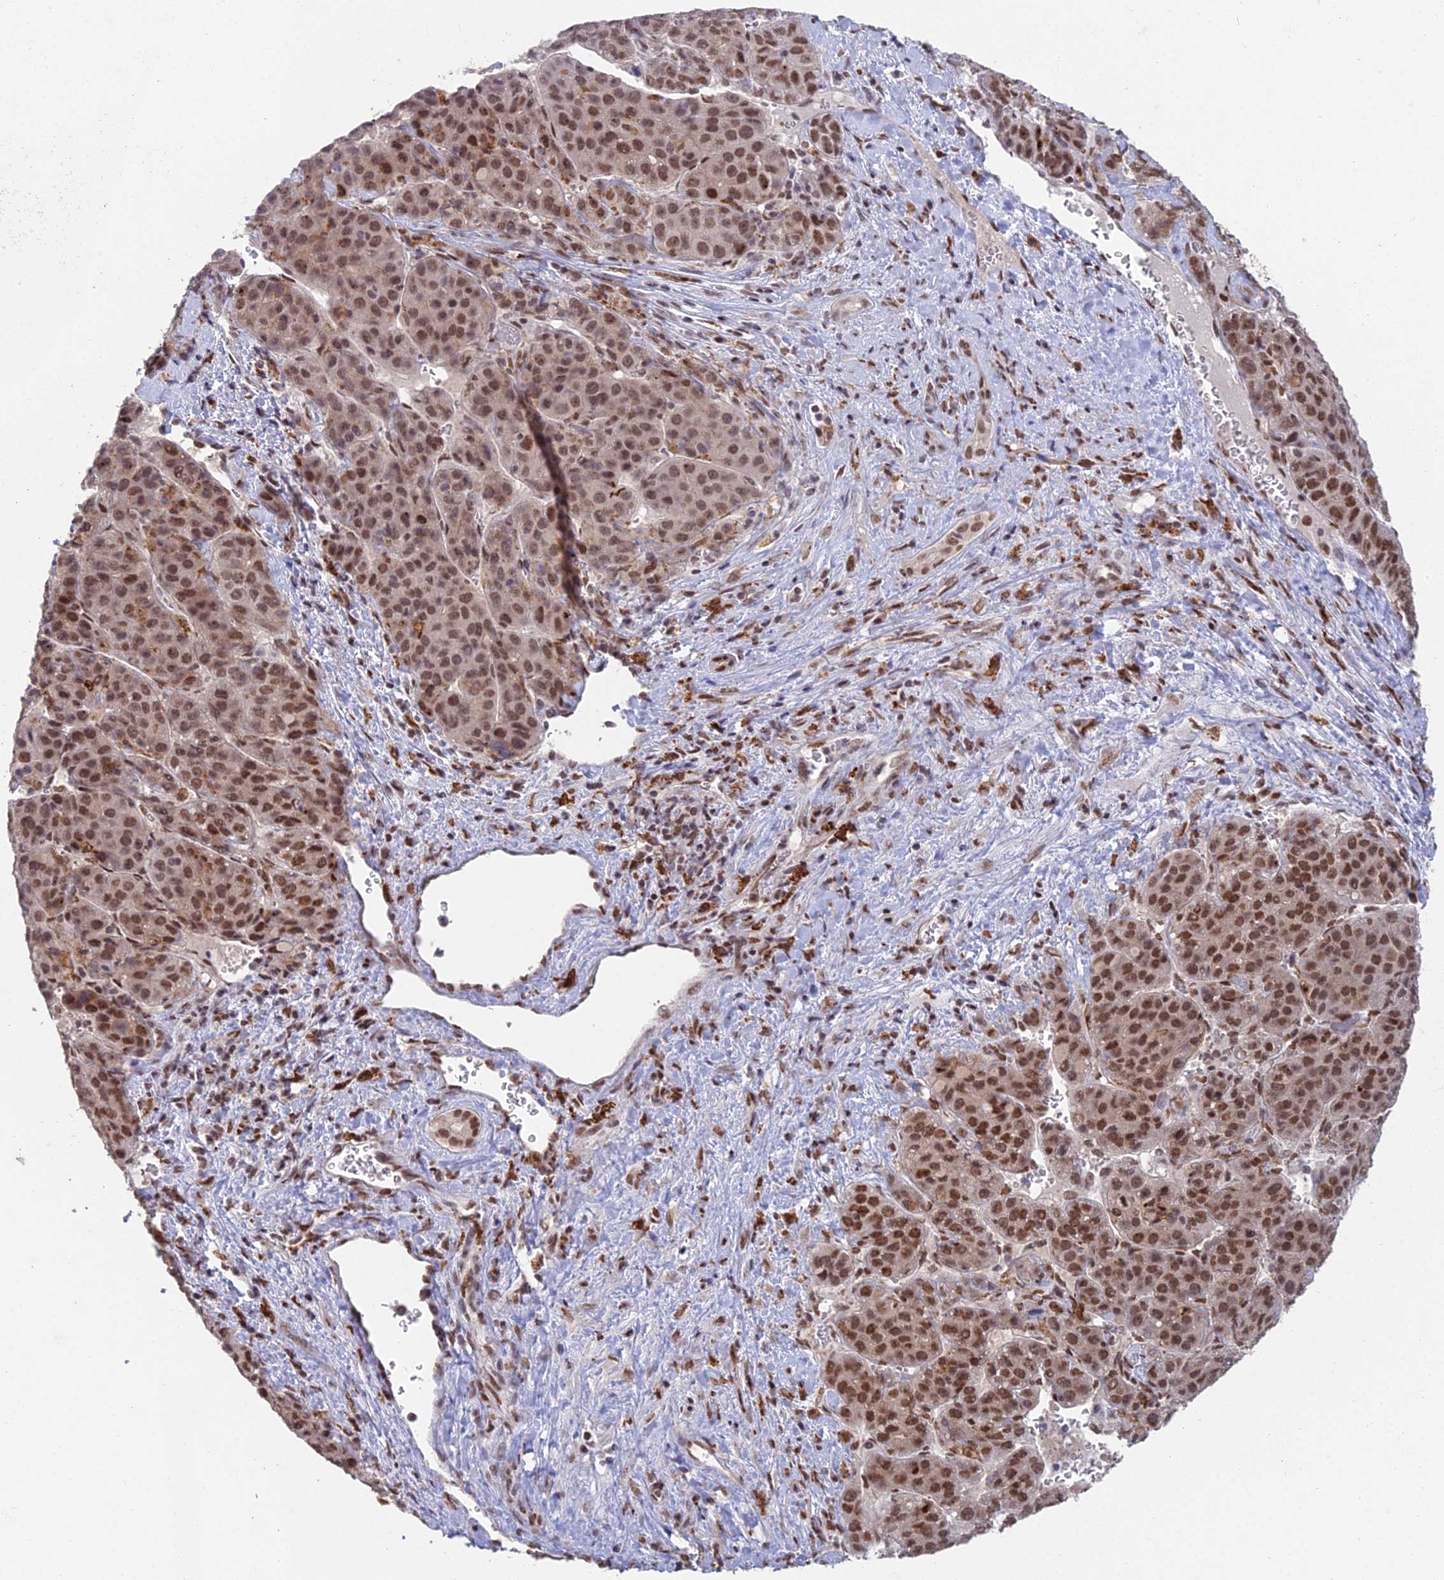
{"staining": {"intensity": "moderate", "quantity": ">75%", "location": "nuclear"}, "tissue": "liver cancer", "cell_type": "Tumor cells", "image_type": "cancer", "snomed": [{"axis": "morphology", "description": "Carcinoma, Hepatocellular, NOS"}, {"axis": "topography", "description": "Liver"}], "caption": "High-magnification brightfield microscopy of liver cancer (hepatocellular carcinoma) stained with DAB (3,3'-diaminobenzidine) (brown) and counterstained with hematoxylin (blue). tumor cells exhibit moderate nuclear positivity is identified in about>75% of cells.", "gene": "ABHD17A", "patient": {"sex": "female", "age": 53}}